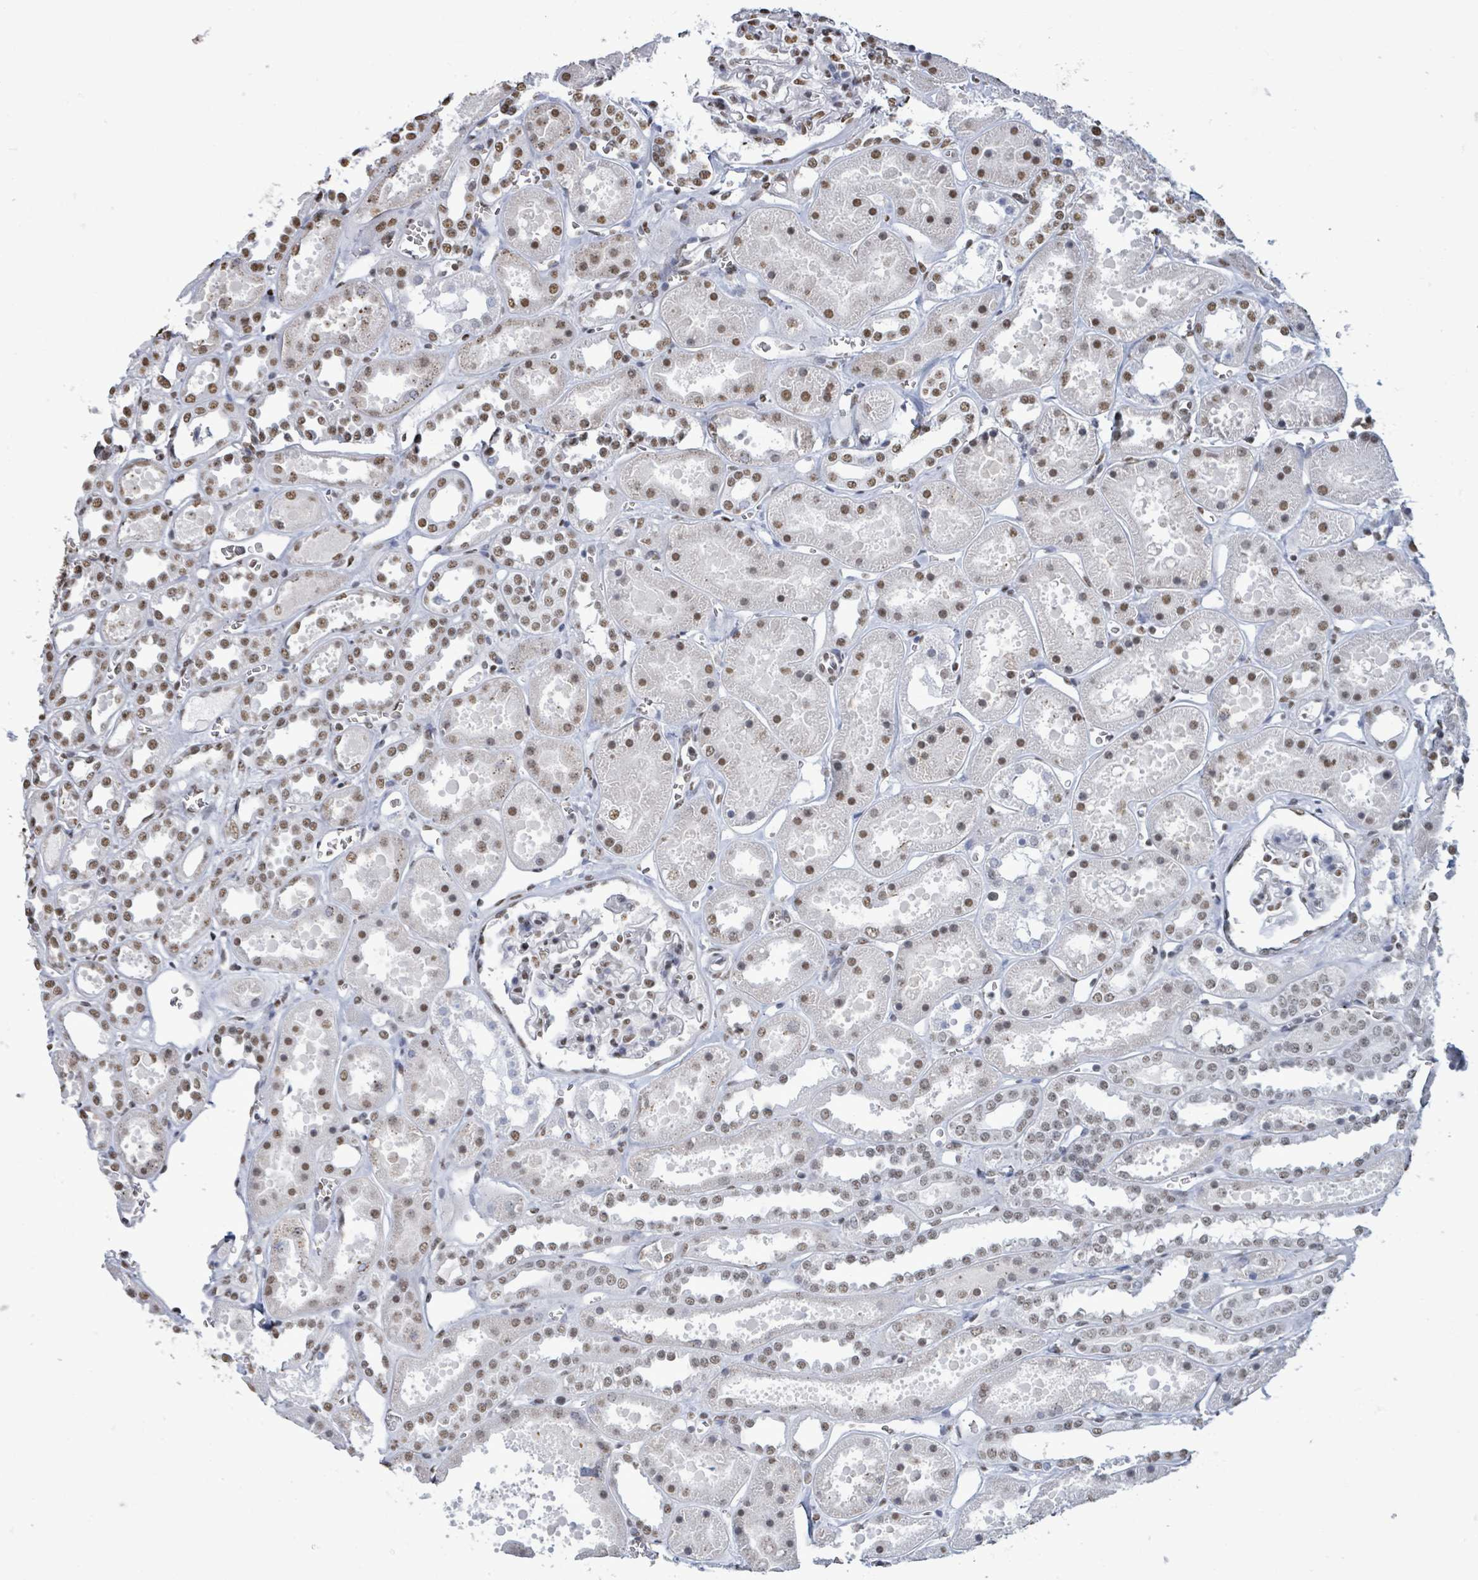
{"staining": {"intensity": "moderate", "quantity": "<25%", "location": "nuclear"}, "tissue": "kidney", "cell_type": "Cells in glomeruli", "image_type": "normal", "snomed": [{"axis": "morphology", "description": "Normal tissue, NOS"}, {"axis": "topography", "description": "Kidney"}], "caption": "Immunohistochemical staining of normal human kidney displays moderate nuclear protein staining in approximately <25% of cells in glomeruli.", "gene": "SAMD14", "patient": {"sex": "female", "age": 41}}